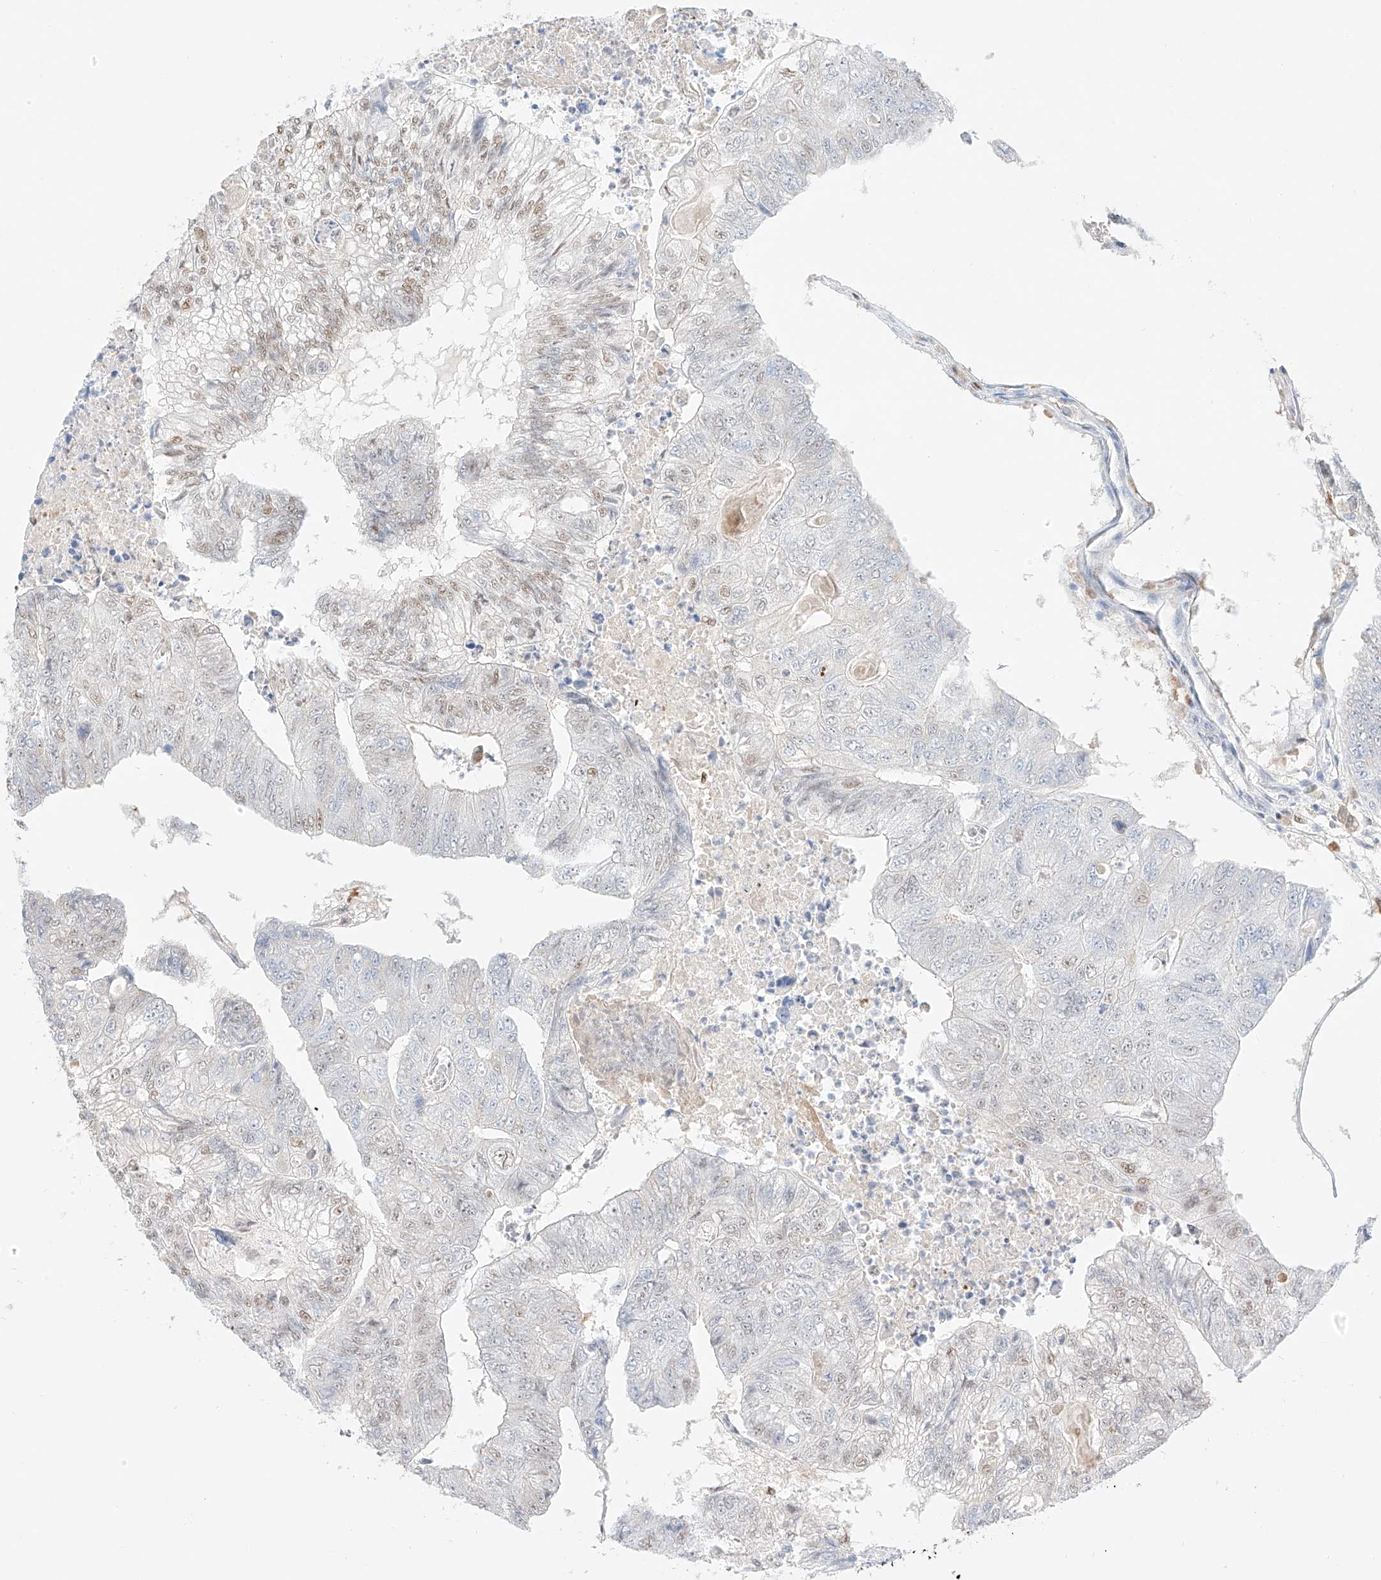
{"staining": {"intensity": "weak", "quantity": "<25%", "location": "cytoplasmic/membranous"}, "tissue": "colorectal cancer", "cell_type": "Tumor cells", "image_type": "cancer", "snomed": [{"axis": "morphology", "description": "Adenocarcinoma, NOS"}, {"axis": "topography", "description": "Colon"}], "caption": "Tumor cells show no significant protein expression in adenocarcinoma (colorectal).", "gene": "APIP", "patient": {"sex": "female", "age": 67}}